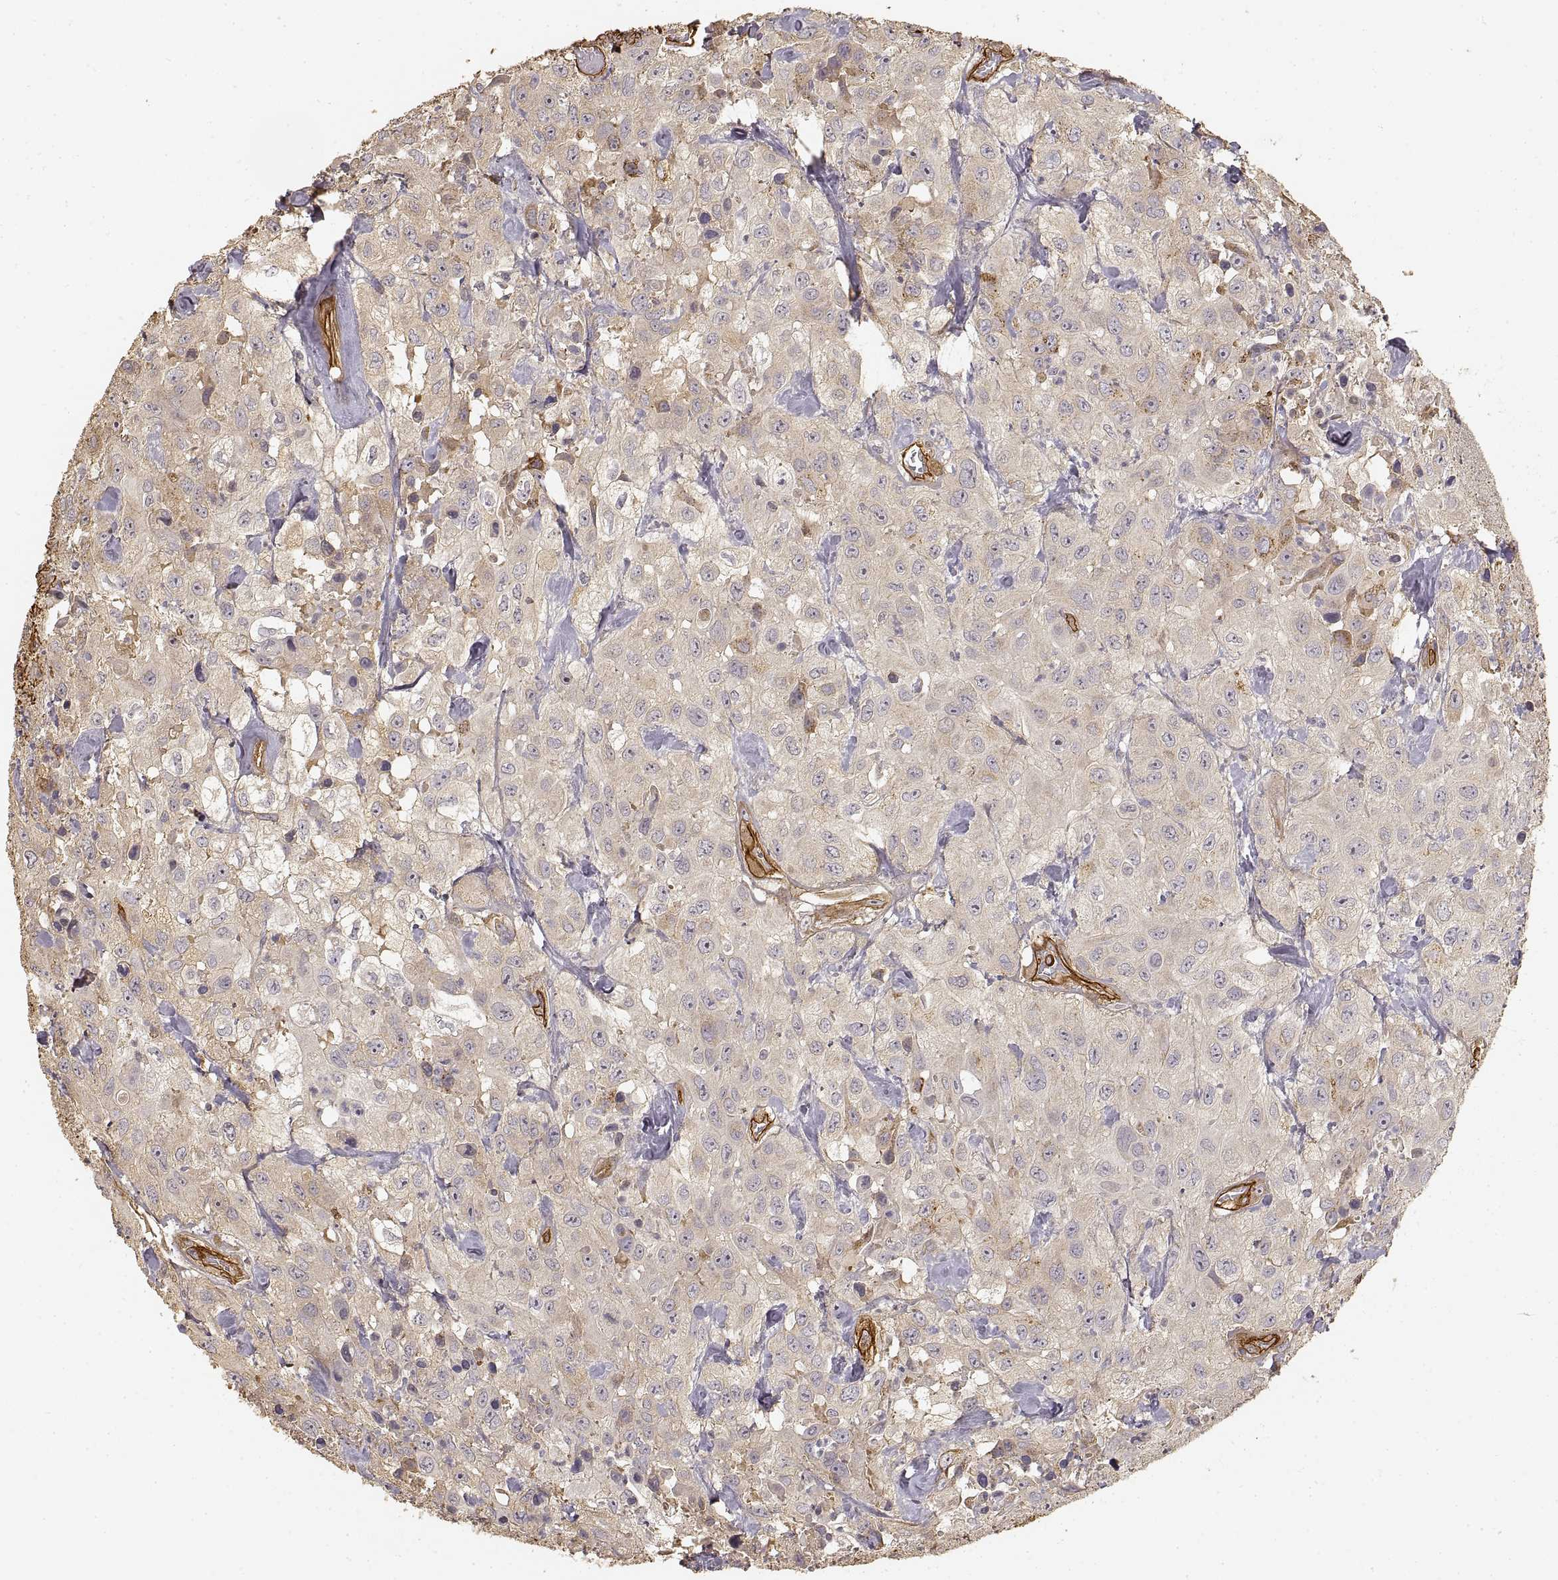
{"staining": {"intensity": "weak", "quantity": ">75%", "location": "cytoplasmic/membranous"}, "tissue": "urothelial cancer", "cell_type": "Tumor cells", "image_type": "cancer", "snomed": [{"axis": "morphology", "description": "Urothelial carcinoma, High grade"}, {"axis": "topography", "description": "Urinary bladder"}], "caption": "The histopathology image reveals staining of urothelial carcinoma (high-grade), revealing weak cytoplasmic/membranous protein staining (brown color) within tumor cells. (Brightfield microscopy of DAB IHC at high magnification).", "gene": "LAMA4", "patient": {"sex": "male", "age": 79}}